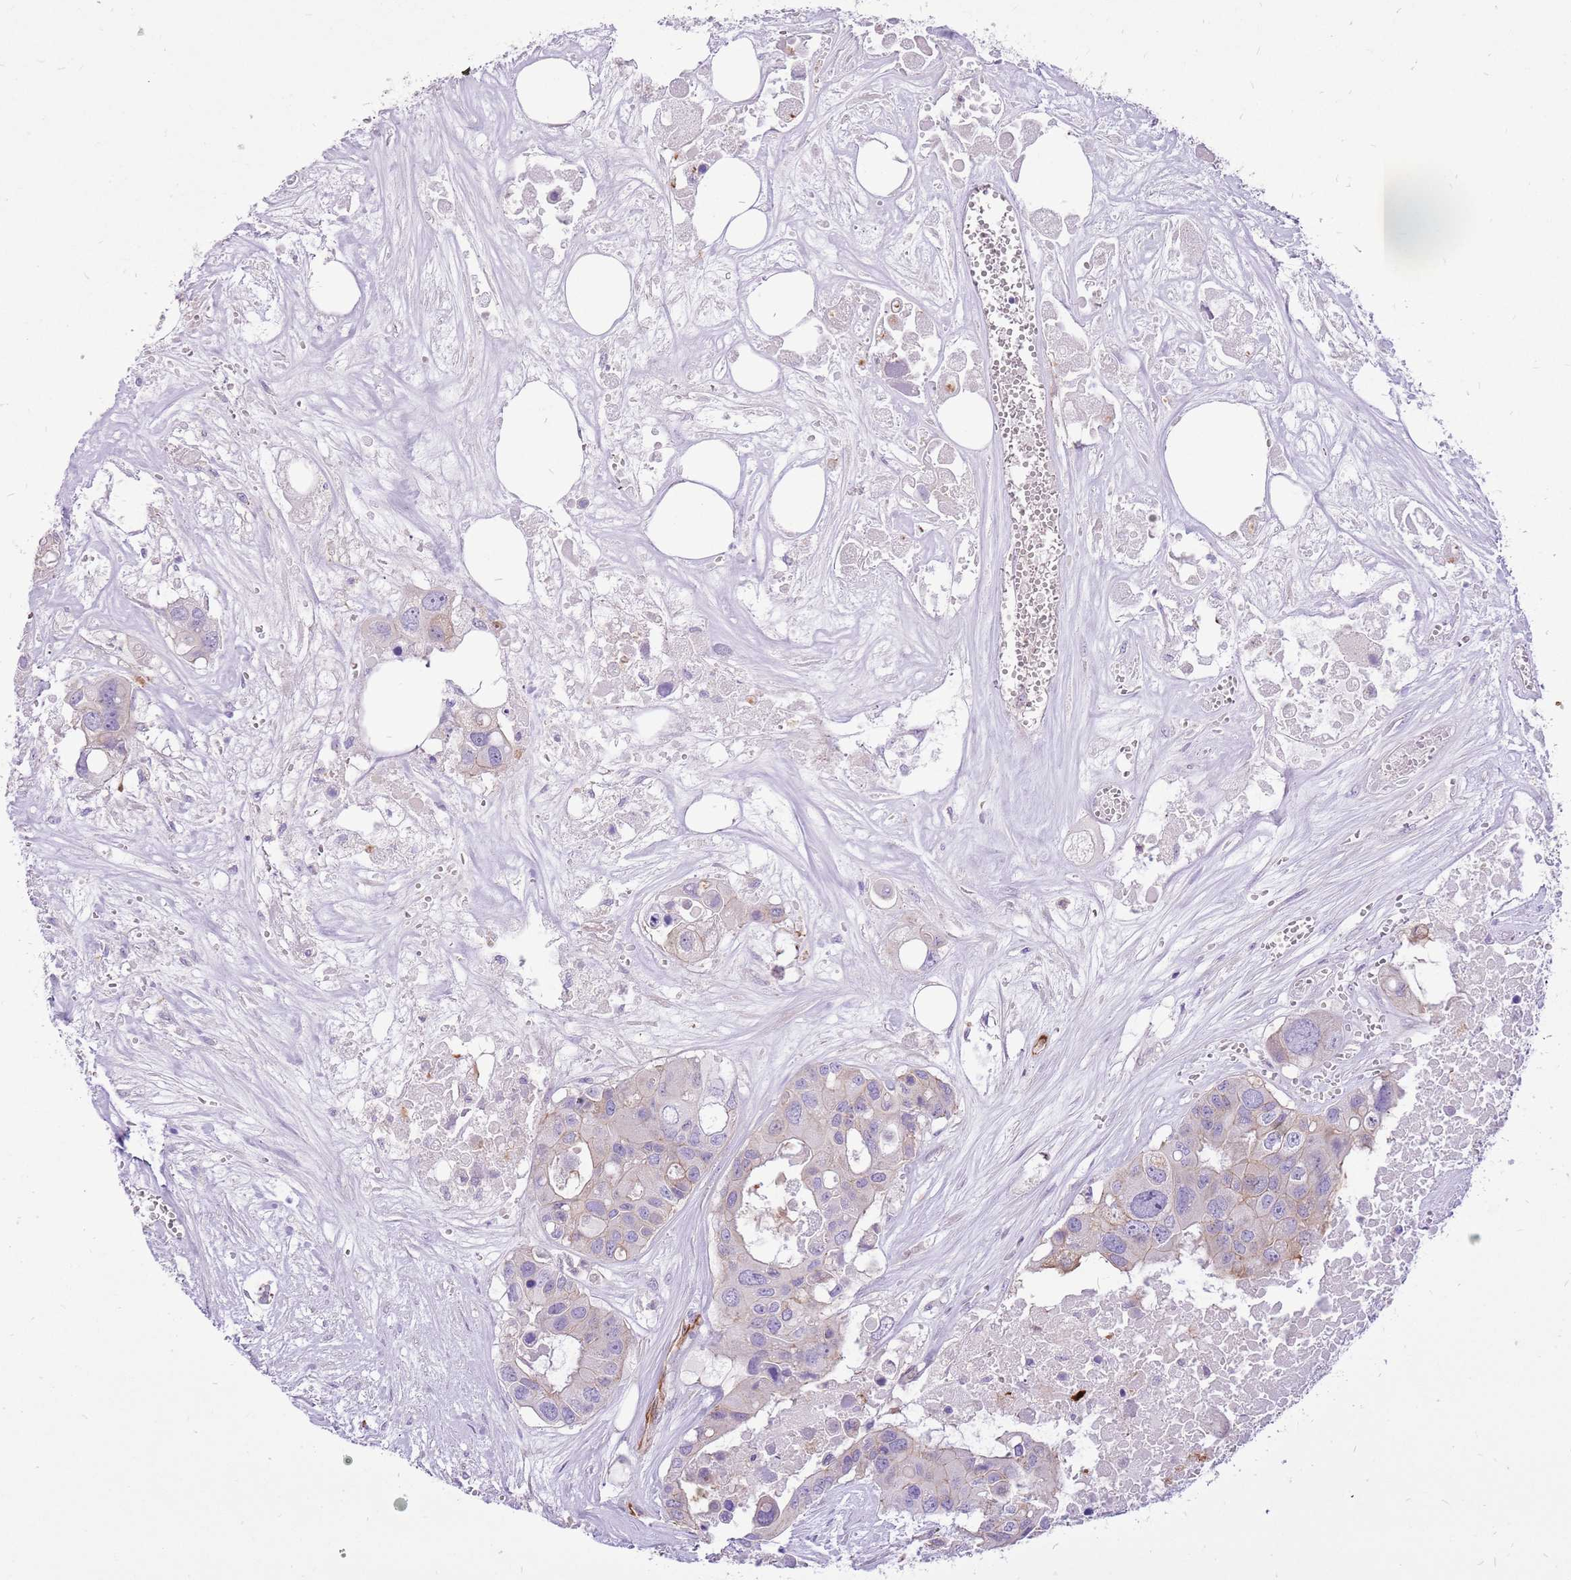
{"staining": {"intensity": "negative", "quantity": "none", "location": "none"}, "tissue": "colorectal cancer", "cell_type": "Tumor cells", "image_type": "cancer", "snomed": [{"axis": "morphology", "description": "Adenocarcinoma, NOS"}, {"axis": "topography", "description": "Colon"}], "caption": "Immunohistochemistry (IHC) micrograph of neoplastic tissue: colorectal adenocarcinoma stained with DAB (3,3'-diaminobenzidine) shows no significant protein expression in tumor cells. Brightfield microscopy of immunohistochemistry (IHC) stained with DAB (brown) and hematoxylin (blue), captured at high magnification.", "gene": "WDR90", "patient": {"sex": "male", "age": 77}}